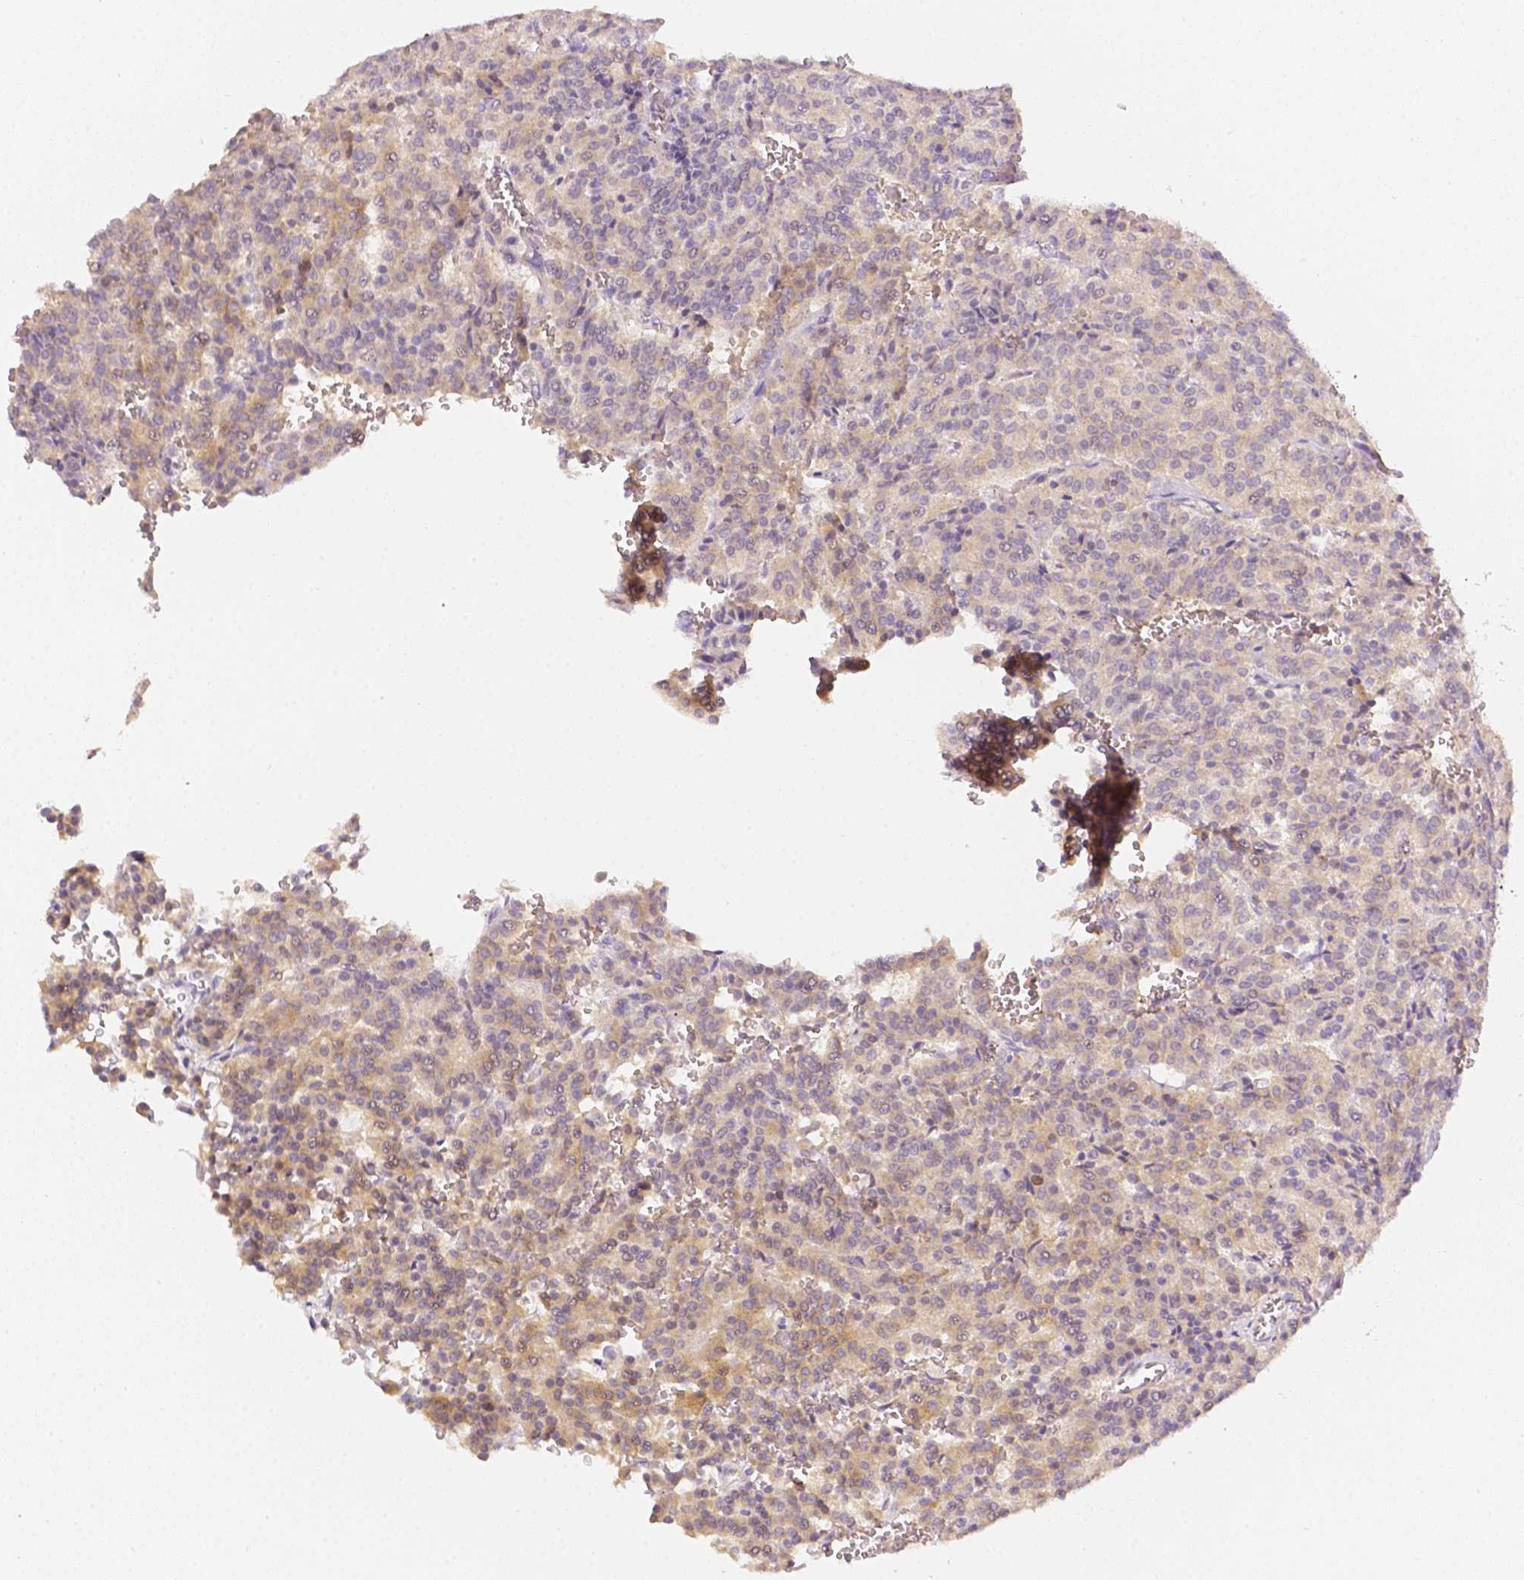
{"staining": {"intensity": "weak", "quantity": "<25%", "location": "cytoplasmic/membranous"}, "tissue": "carcinoid", "cell_type": "Tumor cells", "image_type": "cancer", "snomed": [{"axis": "morphology", "description": "Carcinoid, malignant, NOS"}, {"axis": "topography", "description": "Lung"}], "caption": "This is a micrograph of immunohistochemistry staining of carcinoid (malignant), which shows no positivity in tumor cells.", "gene": "C10orf67", "patient": {"sex": "male", "age": 70}}